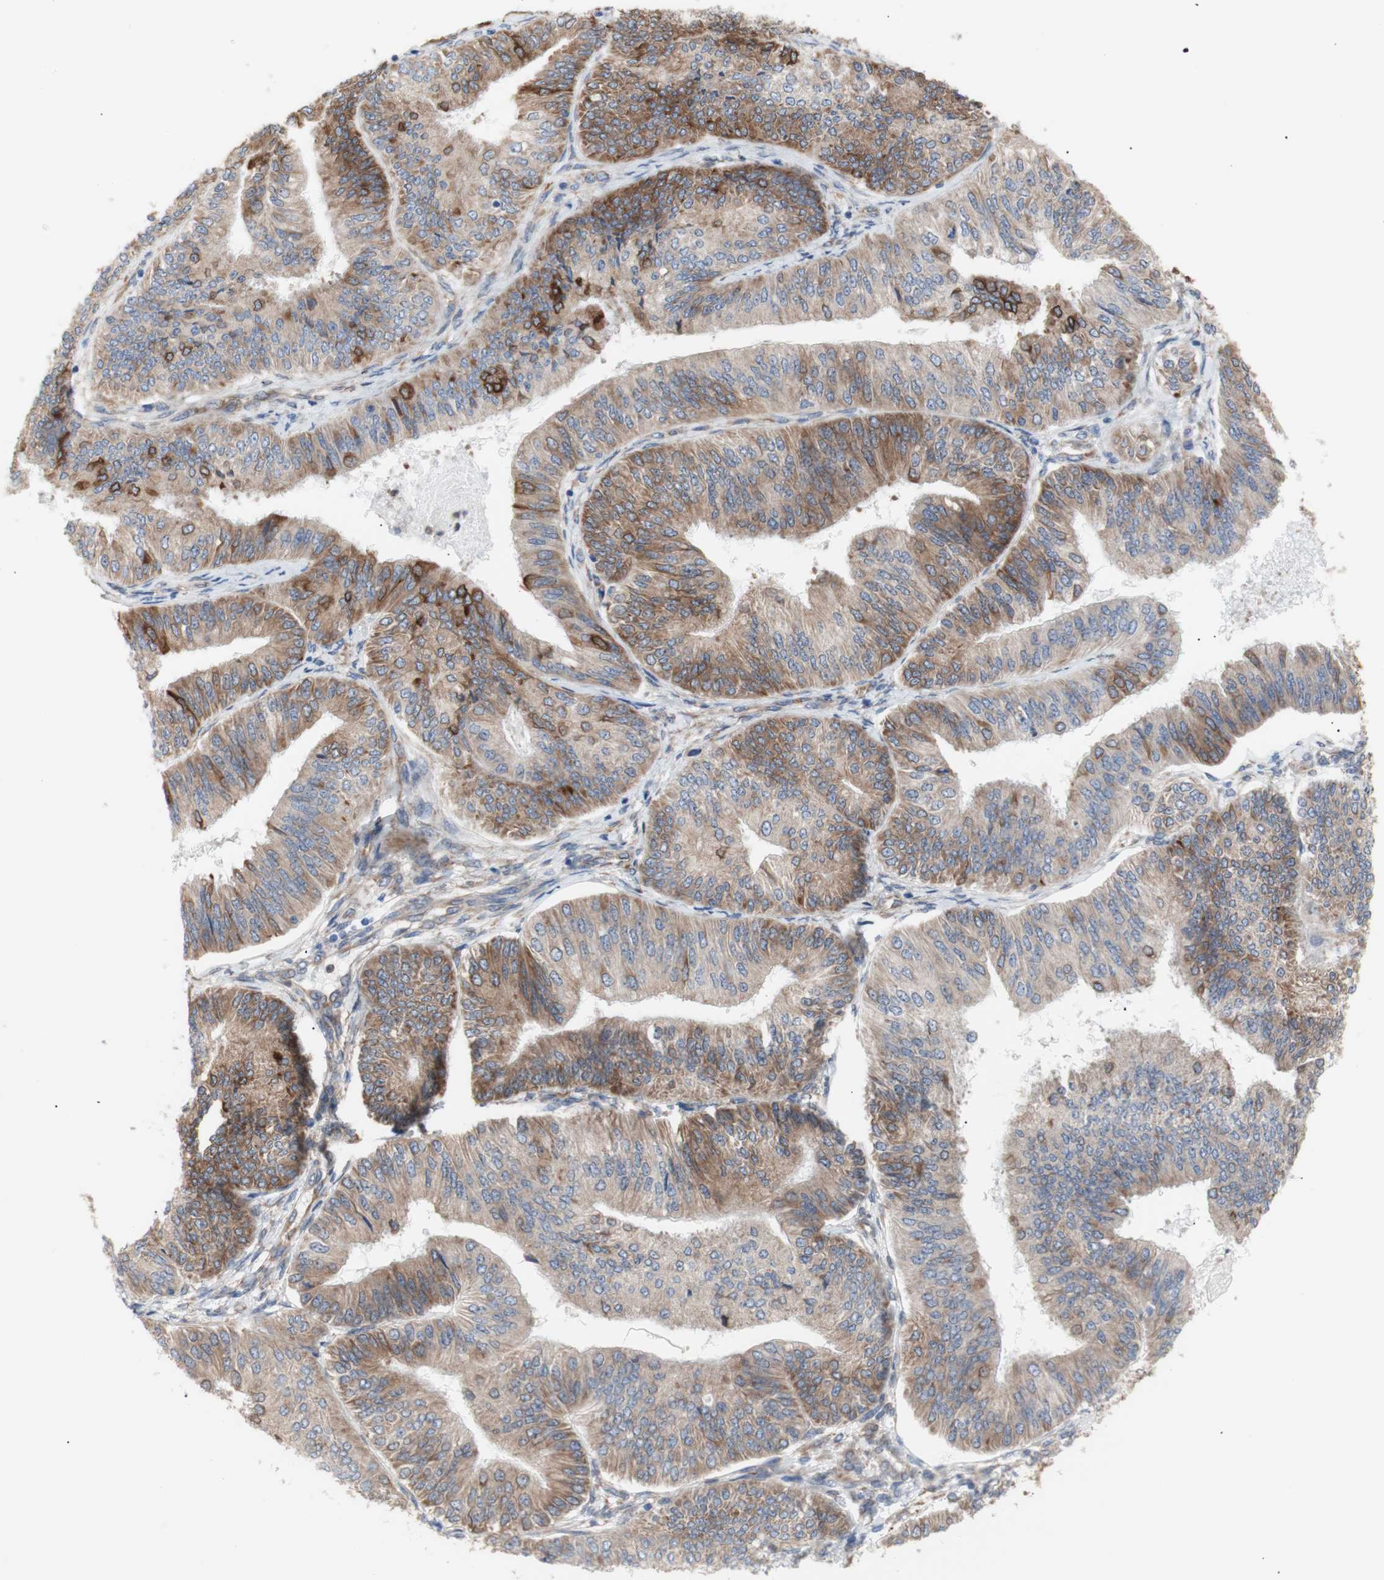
{"staining": {"intensity": "moderate", "quantity": ">75%", "location": "cytoplasmic/membranous"}, "tissue": "endometrial cancer", "cell_type": "Tumor cells", "image_type": "cancer", "snomed": [{"axis": "morphology", "description": "Adenocarcinoma, NOS"}, {"axis": "topography", "description": "Endometrium"}], "caption": "An immunohistochemistry (IHC) micrograph of neoplastic tissue is shown. Protein staining in brown shows moderate cytoplasmic/membranous positivity in endometrial cancer within tumor cells.", "gene": "ERLIN1", "patient": {"sex": "female", "age": 58}}